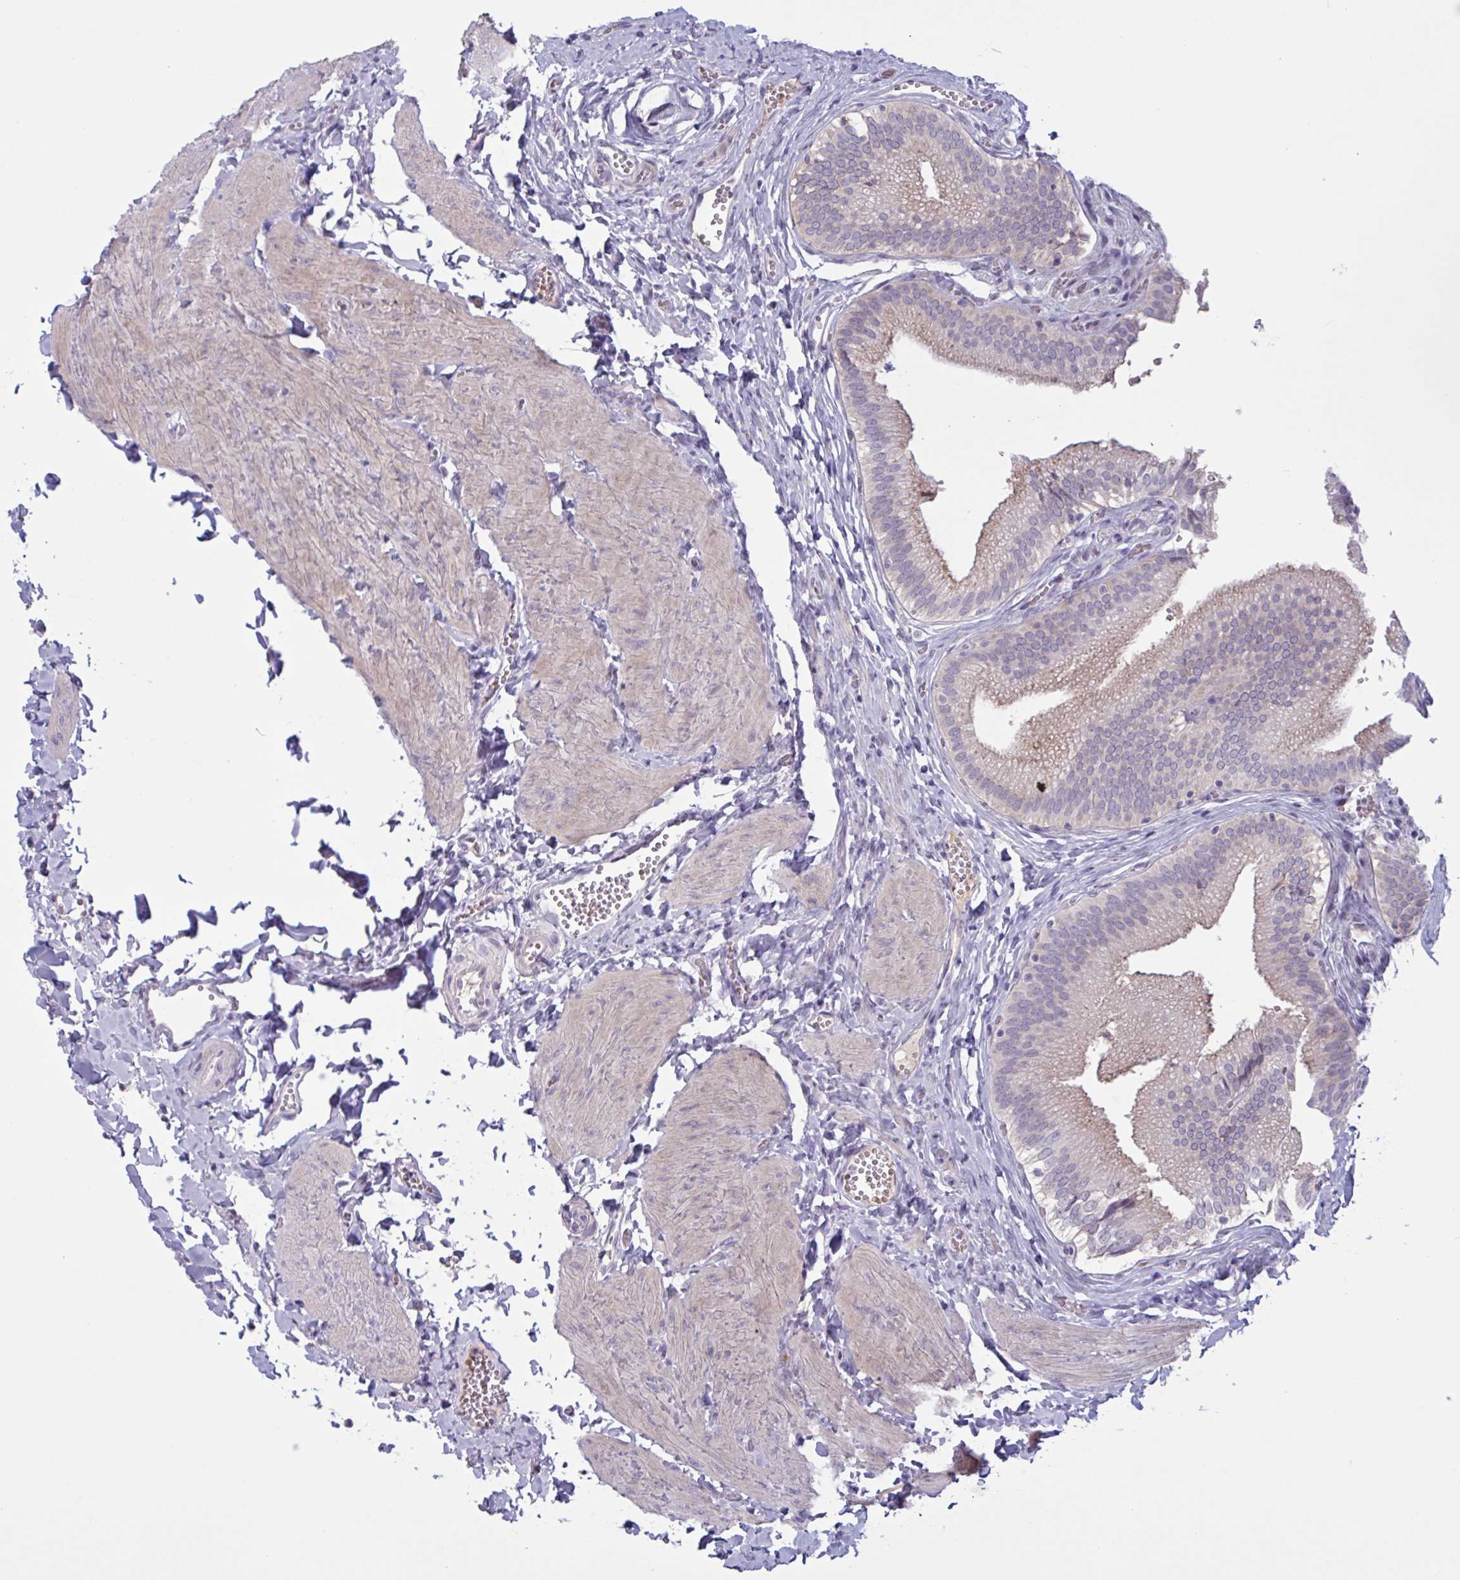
{"staining": {"intensity": "weak", "quantity": "<25%", "location": "cytoplasmic/membranous,nuclear"}, "tissue": "gallbladder", "cell_type": "Glandular cells", "image_type": "normal", "snomed": [{"axis": "morphology", "description": "Normal tissue, NOS"}, {"axis": "topography", "description": "Gallbladder"}, {"axis": "topography", "description": "Peripheral nerve tissue"}], "caption": "Glandular cells show no significant protein positivity in unremarkable gallbladder. (Stains: DAB immunohistochemistry with hematoxylin counter stain, Microscopy: brightfield microscopy at high magnification).", "gene": "ENSG00000281613", "patient": {"sex": "male", "age": 17}}